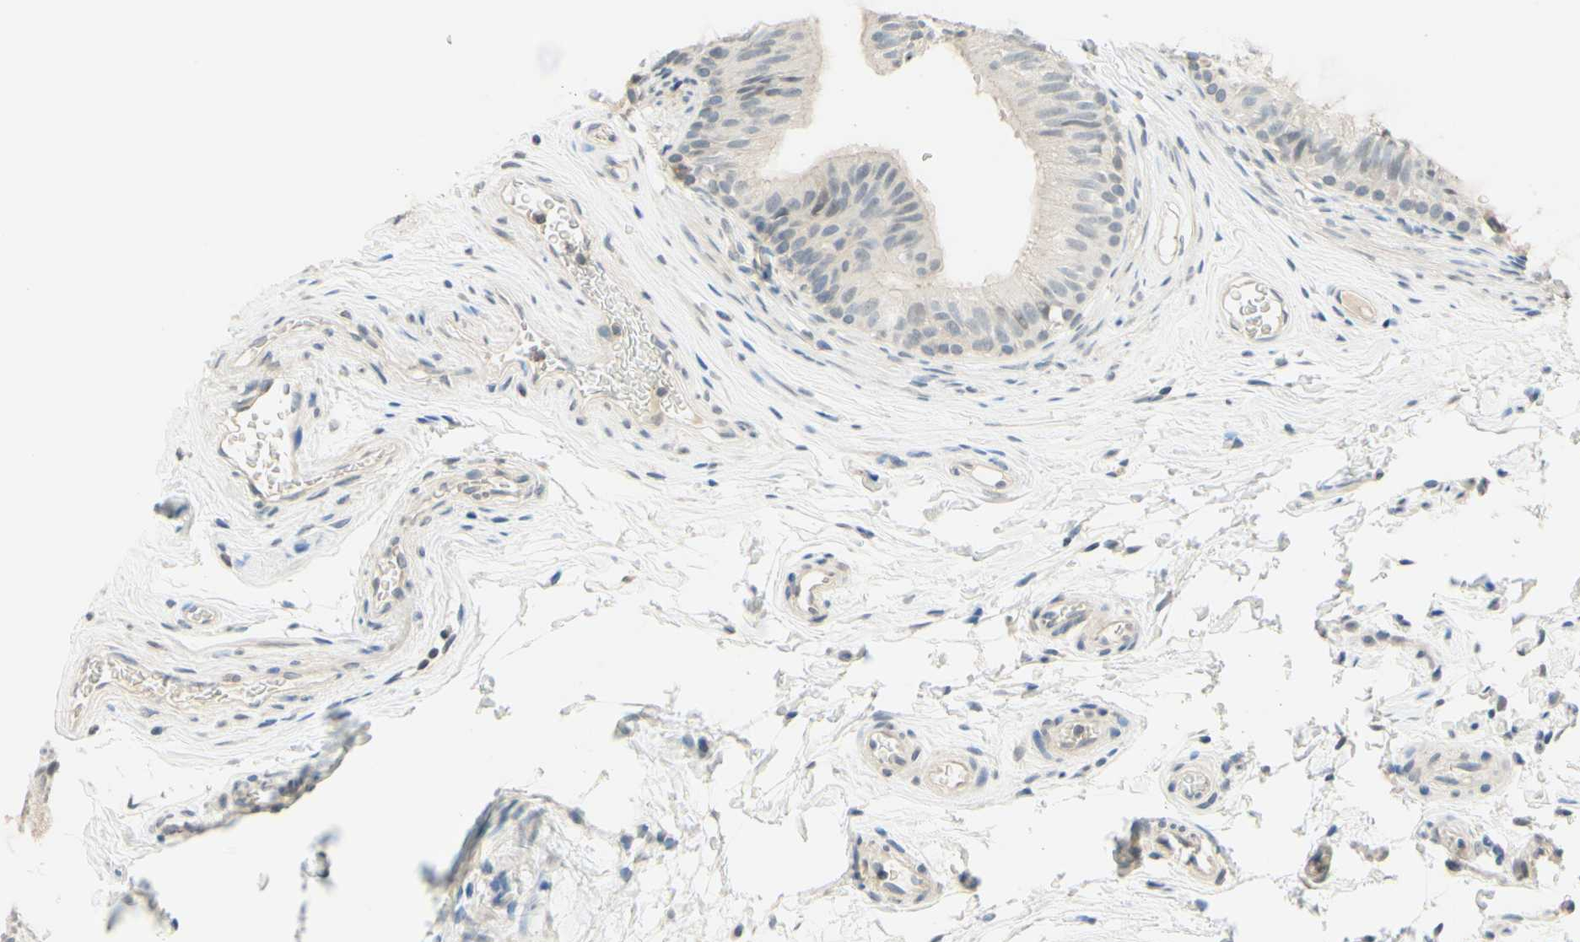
{"staining": {"intensity": "weak", "quantity": ">75%", "location": "cytoplasmic/membranous"}, "tissue": "epididymis", "cell_type": "Glandular cells", "image_type": "normal", "snomed": [{"axis": "morphology", "description": "Normal tissue, NOS"}, {"axis": "topography", "description": "Epididymis"}], "caption": "IHC of benign human epididymis displays low levels of weak cytoplasmic/membranous expression in approximately >75% of glandular cells.", "gene": "MAG", "patient": {"sex": "male", "age": 36}}